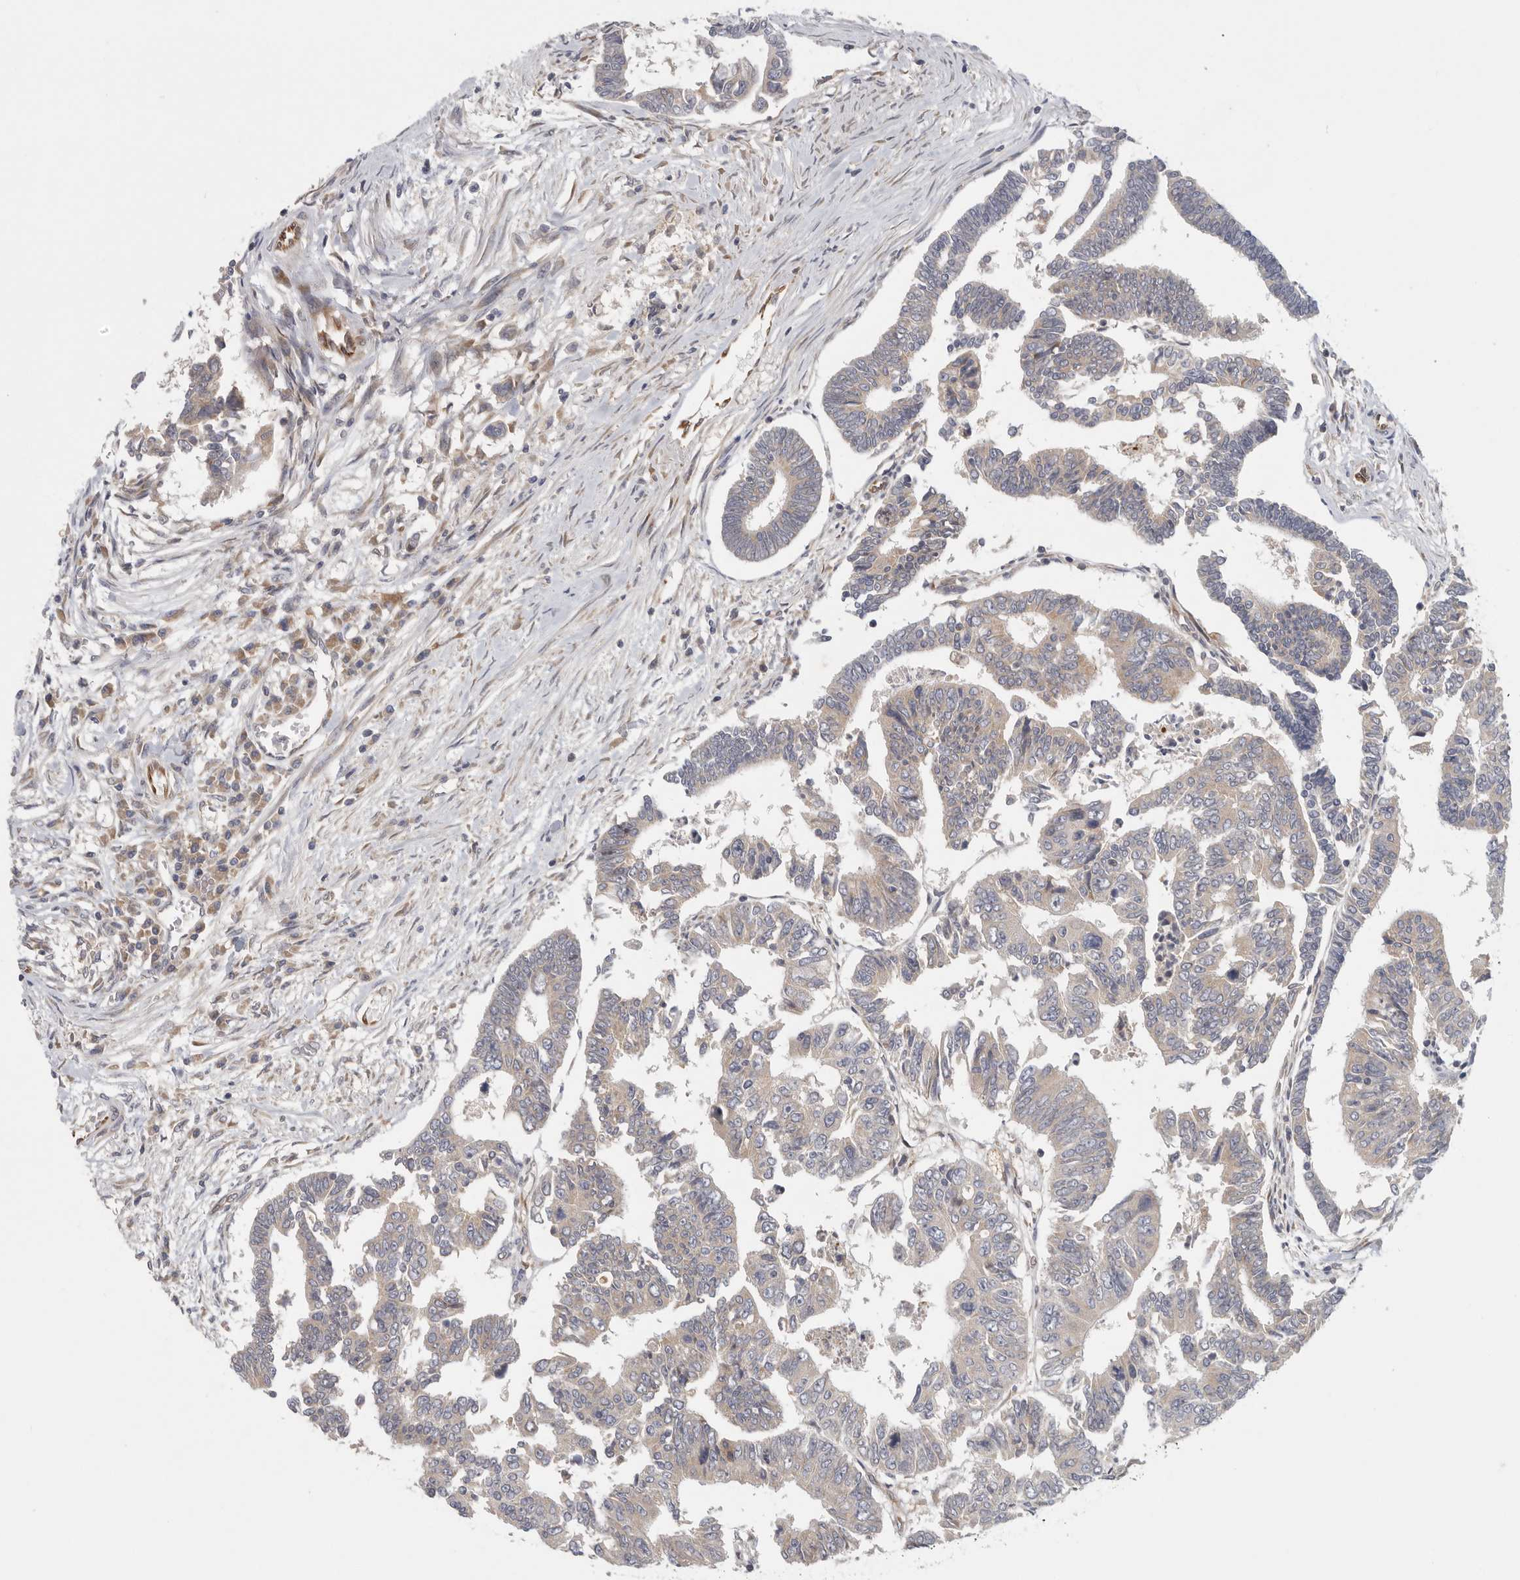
{"staining": {"intensity": "weak", "quantity": "<25%", "location": "cytoplasmic/membranous"}, "tissue": "colorectal cancer", "cell_type": "Tumor cells", "image_type": "cancer", "snomed": [{"axis": "morphology", "description": "Adenocarcinoma, NOS"}, {"axis": "topography", "description": "Rectum"}], "caption": "Colorectal cancer (adenocarcinoma) stained for a protein using IHC shows no staining tumor cells.", "gene": "BCAP29", "patient": {"sex": "female", "age": 65}}